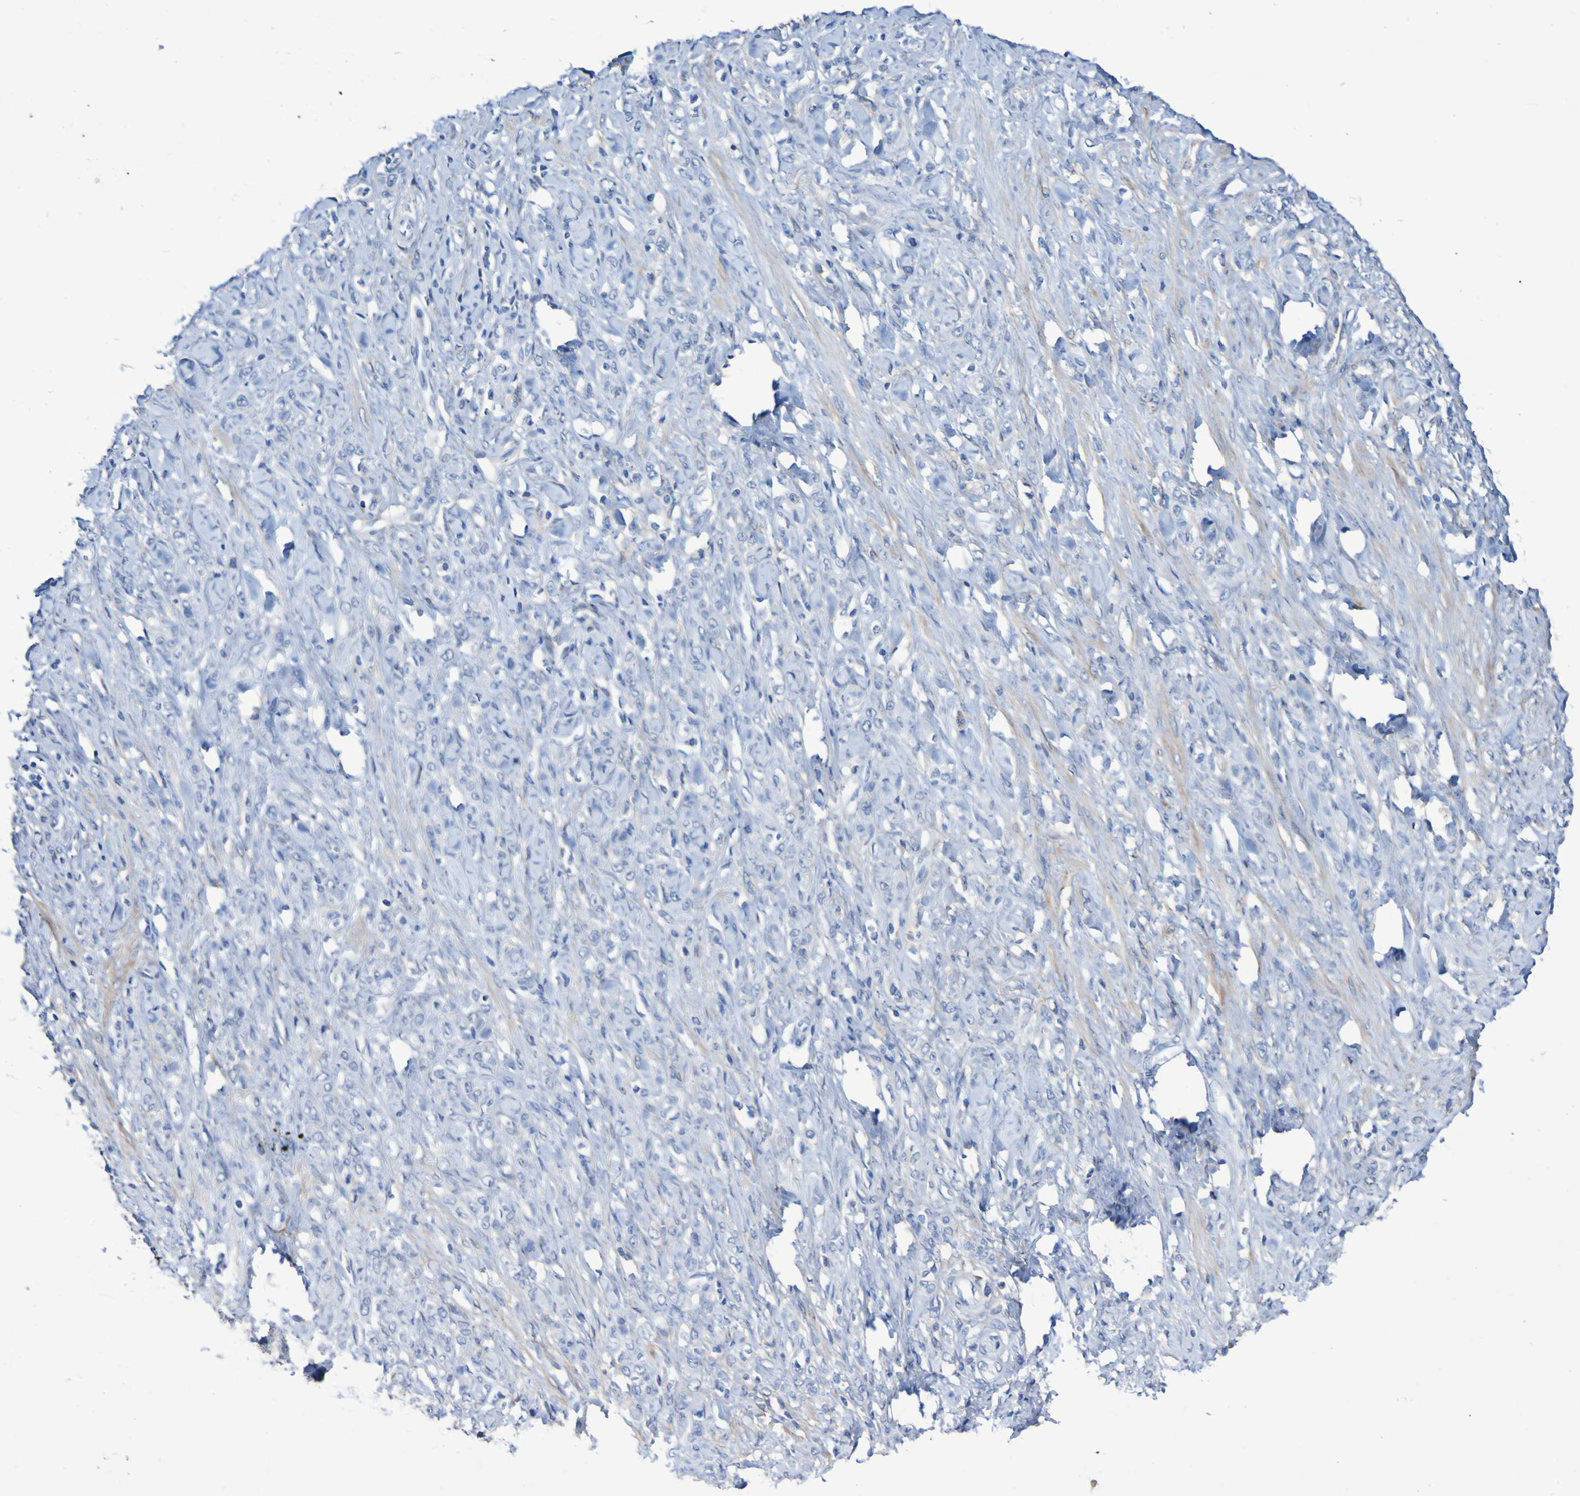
{"staining": {"intensity": "negative", "quantity": "none", "location": "none"}, "tissue": "stomach cancer", "cell_type": "Tumor cells", "image_type": "cancer", "snomed": [{"axis": "morphology", "description": "Adenocarcinoma, NOS"}, {"axis": "topography", "description": "Stomach"}], "caption": "Adenocarcinoma (stomach) was stained to show a protein in brown. There is no significant positivity in tumor cells.", "gene": "SGCB", "patient": {"sex": "male", "age": 82}}